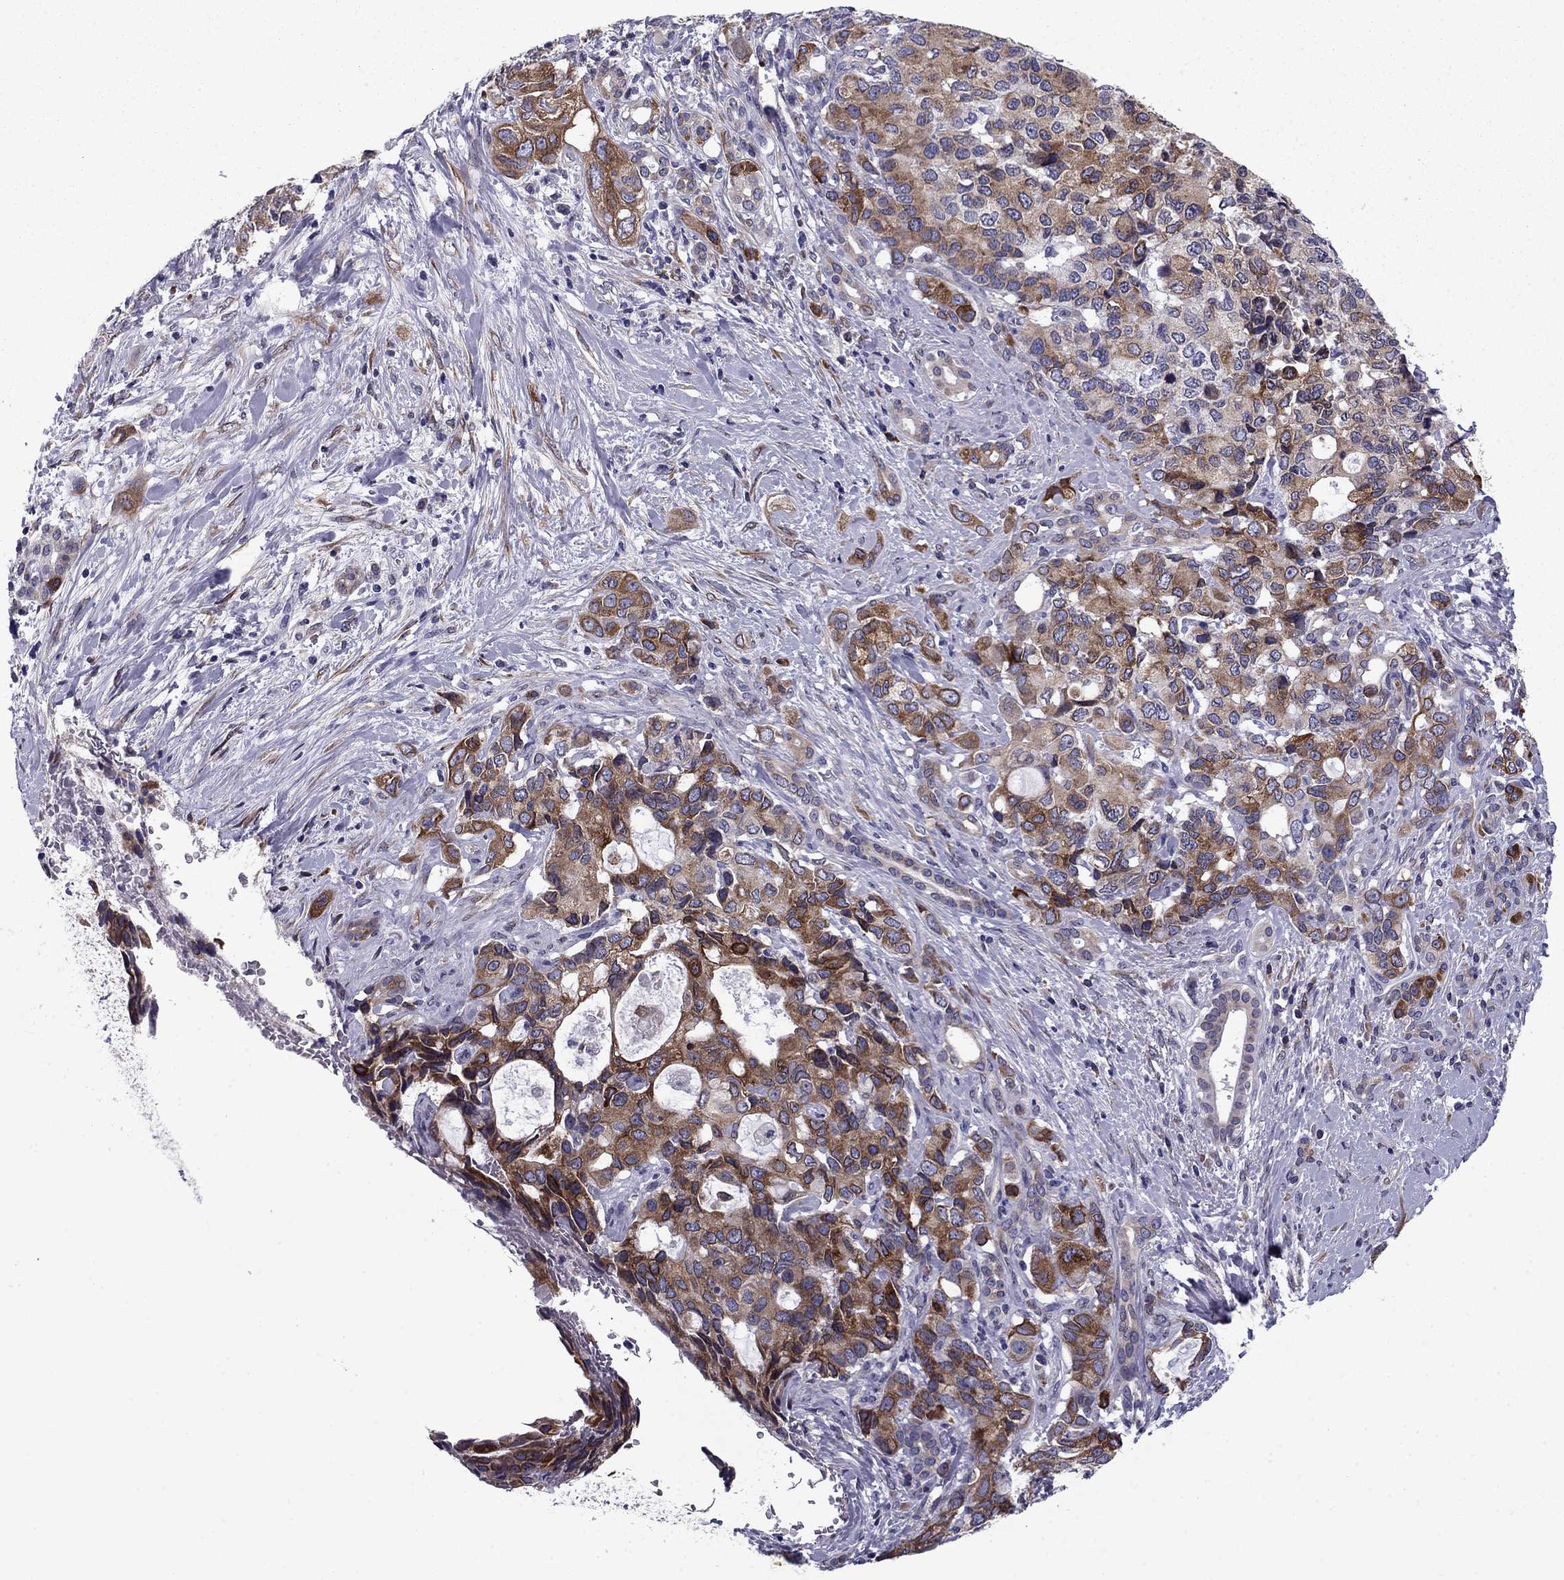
{"staining": {"intensity": "strong", "quantity": "25%-75%", "location": "cytoplasmic/membranous"}, "tissue": "pancreatic cancer", "cell_type": "Tumor cells", "image_type": "cancer", "snomed": [{"axis": "morphology", "description": "Adenocarcinoma, NOS"}, {"axis": "topography", "description": "Pancreas"}], "caption": "Immunohistochemical staining of adenocarcinoma (pancreatic) exhibits high levels of strong cytoplasmic/membranous staining in about 25%-75% of tumor cells.", "gene": "TMED3", "patient": {"sex": "female", "age": 56}}